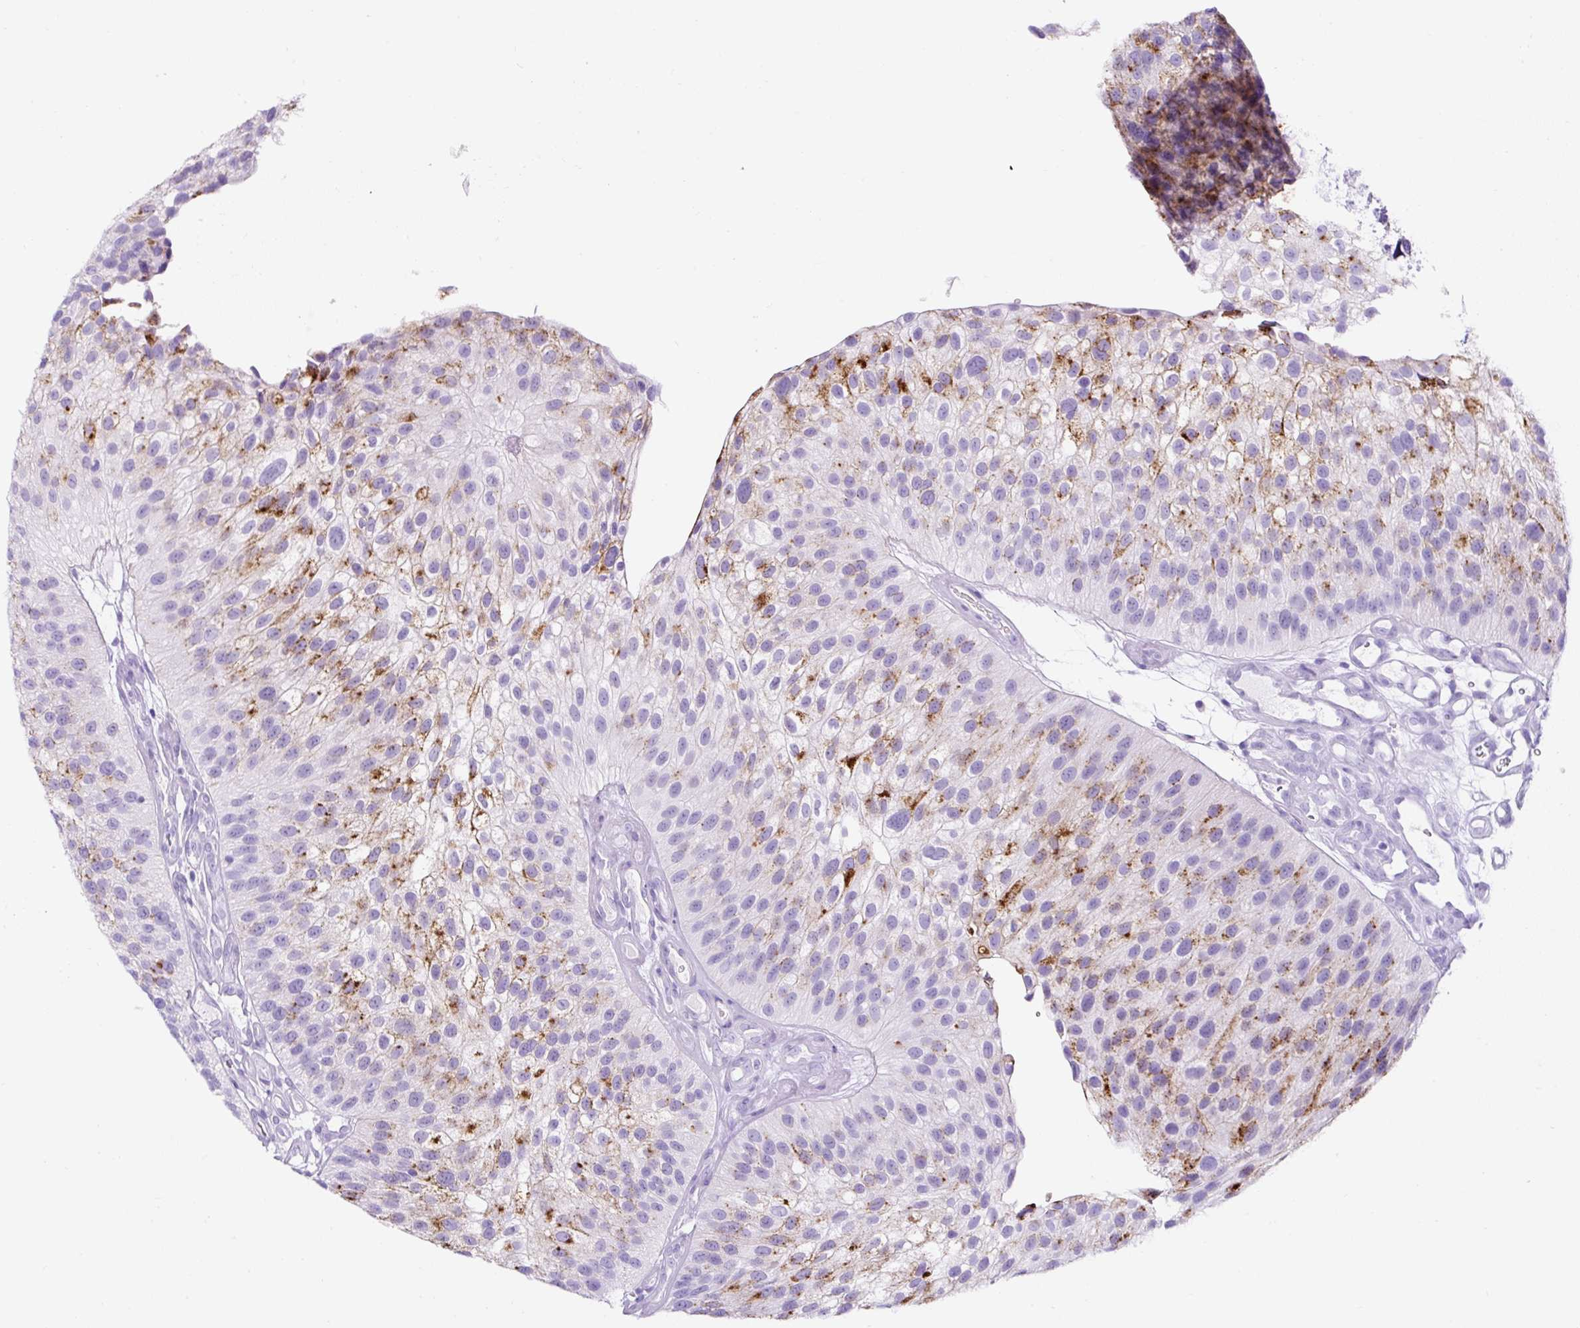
{"staining": {"intensity": "moderate", "quantity": "25%-75%", "location": "cytoplasmic/membranous"}, "tissue": "urothelial cancer", "cell_type": "Tumor cells", "image_type": "cancer", "snomed": [{"axis": "morphology", "description": "Urothelial carcinoma, NOS"}, {"axis": "topography", "description": "Urinary bladder"}], "caption": "Tumor cells exhibit moderate cytoplasmic/membranous expression in about 25%-75% of cells in urothelial cancer. (brown staining indicates protein expression, while blue staining denotes nuclei).", "gene": "TMEM200B", "patient": {"sex": "male", "age": 87}}